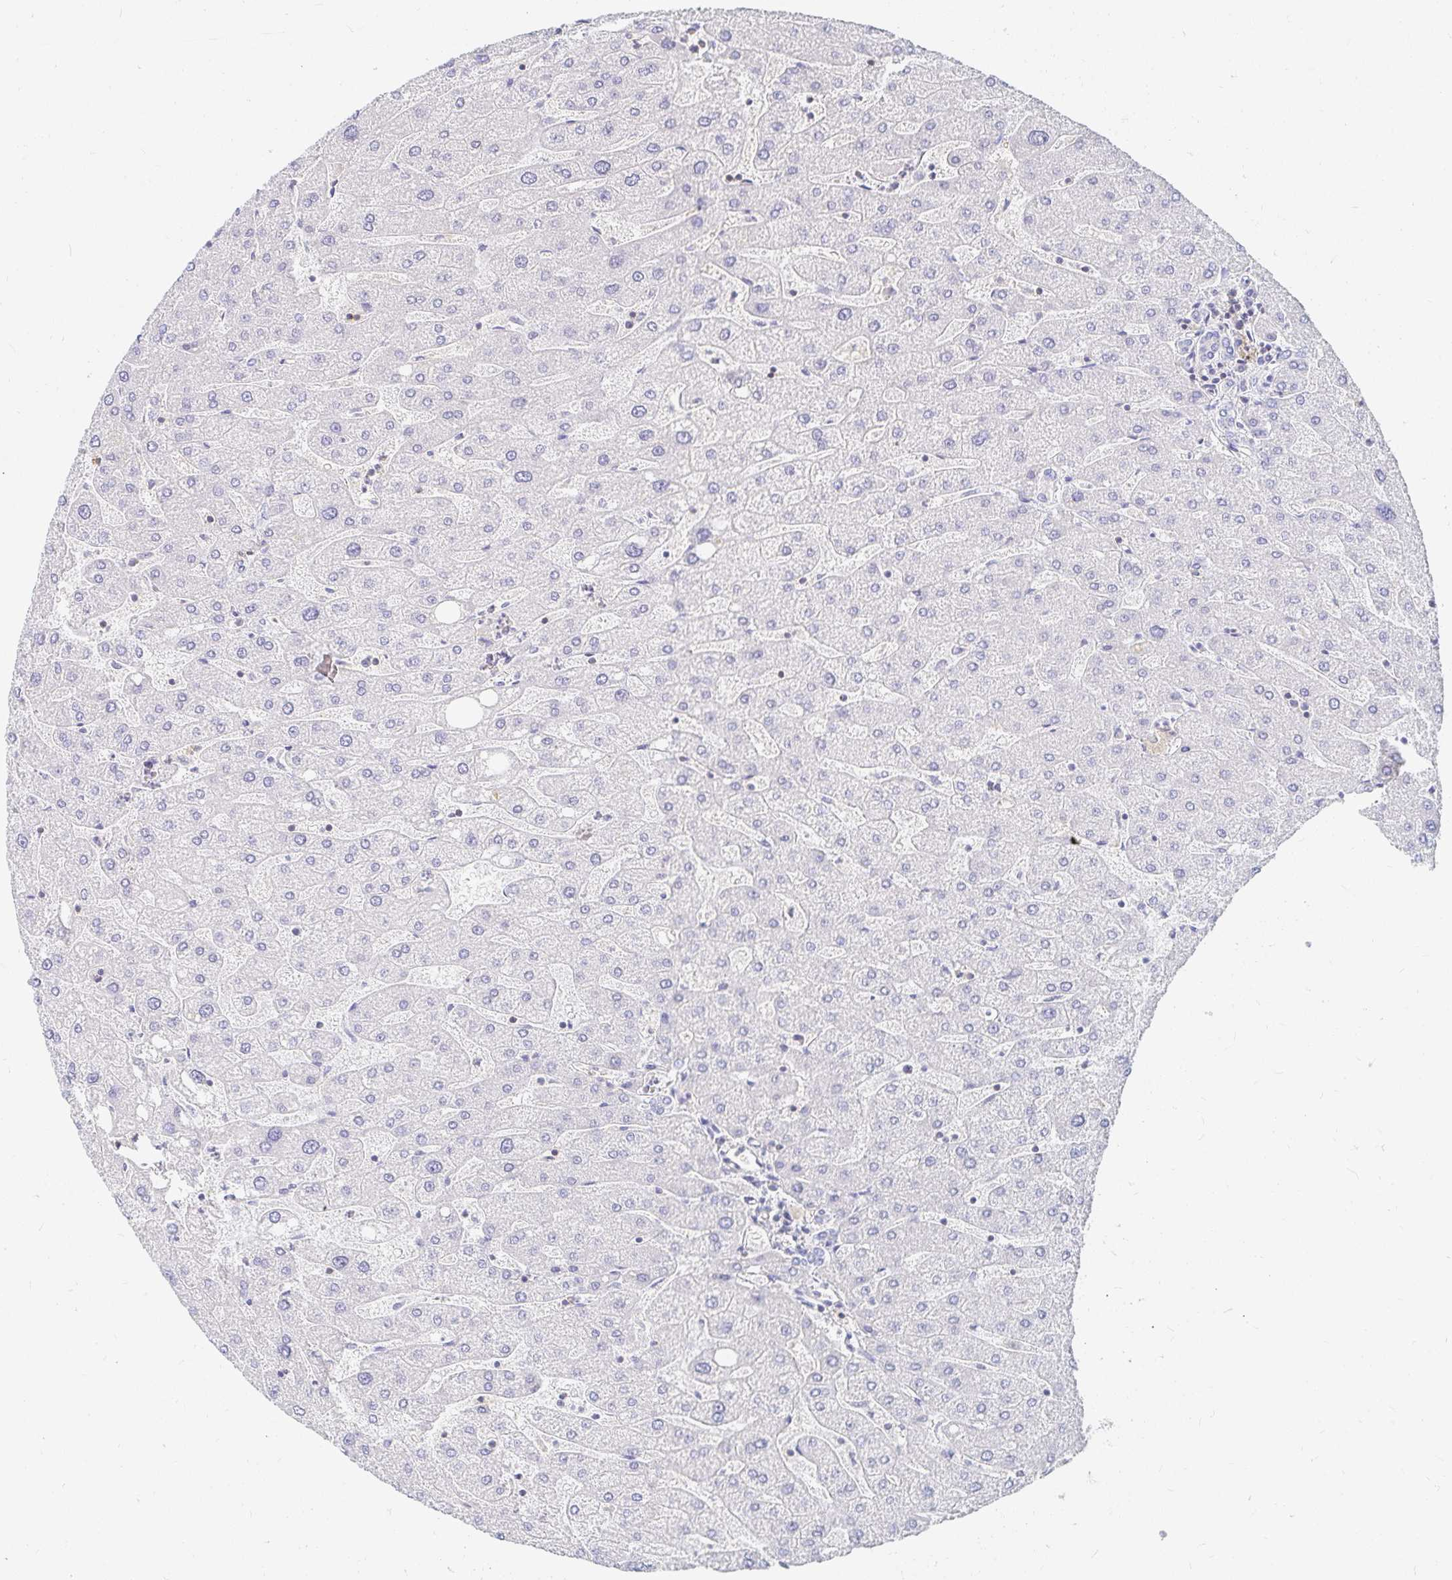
{"staining": {"intensity": "negative", "quantity": "none", "location": "none"}, "tissue": "liver", "cell_type": "Cholangiocytes", "image_type": "normal", "snomed": [{"axis": "morphology", "description": "Normal tissue, NOS"}, {"axis": "topography", "description": "Liver"}], "caption": "DAB (3,3'-diaminobenzidine) immunohistochemical staining of benign liver displays no significant expression in cholangiocytes.", "gene": "TSPAN19", "patient": {"sex": "male", "age": 67}}